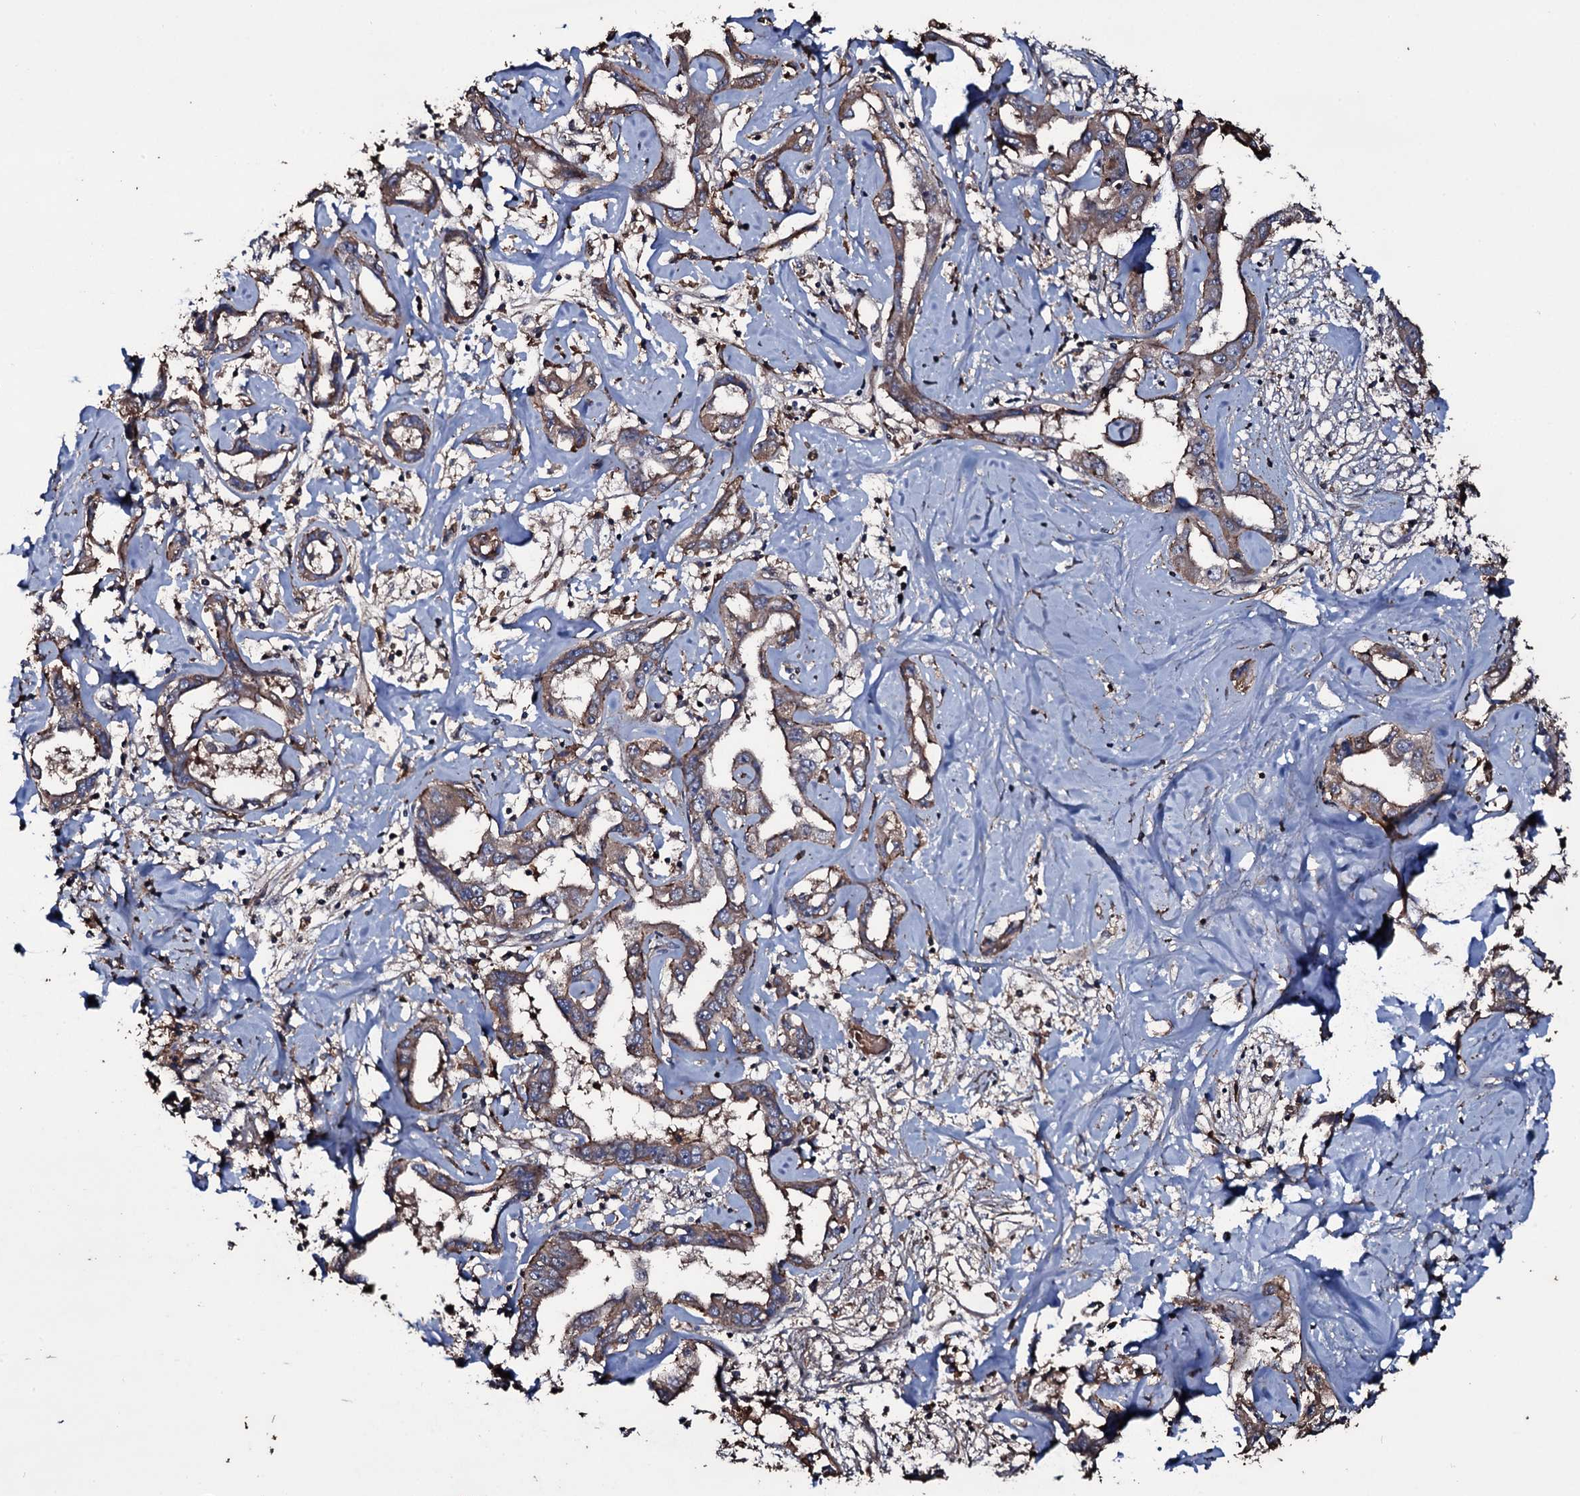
{"staining": {"intensity": "weak", "quantity": ">75%", "location": "cytoplasmic/membranous"}, "tissue": "liver cancer", "cell_type": "Tumor cells", "image_type": "cancer", "snomed": [{"axis": "morphology", "description": "Cholangiocarcinoma"}, {"axis": "topography", "description": "Liver"}], "caption": "Liver cancer was stained to show a protein in brown. There is low levels of weak cytoplasmic/membranous expression in about >75% of tumor cells.", "gene": "ZSWIM8", "patient": {"sex": "male", "age": 59}}